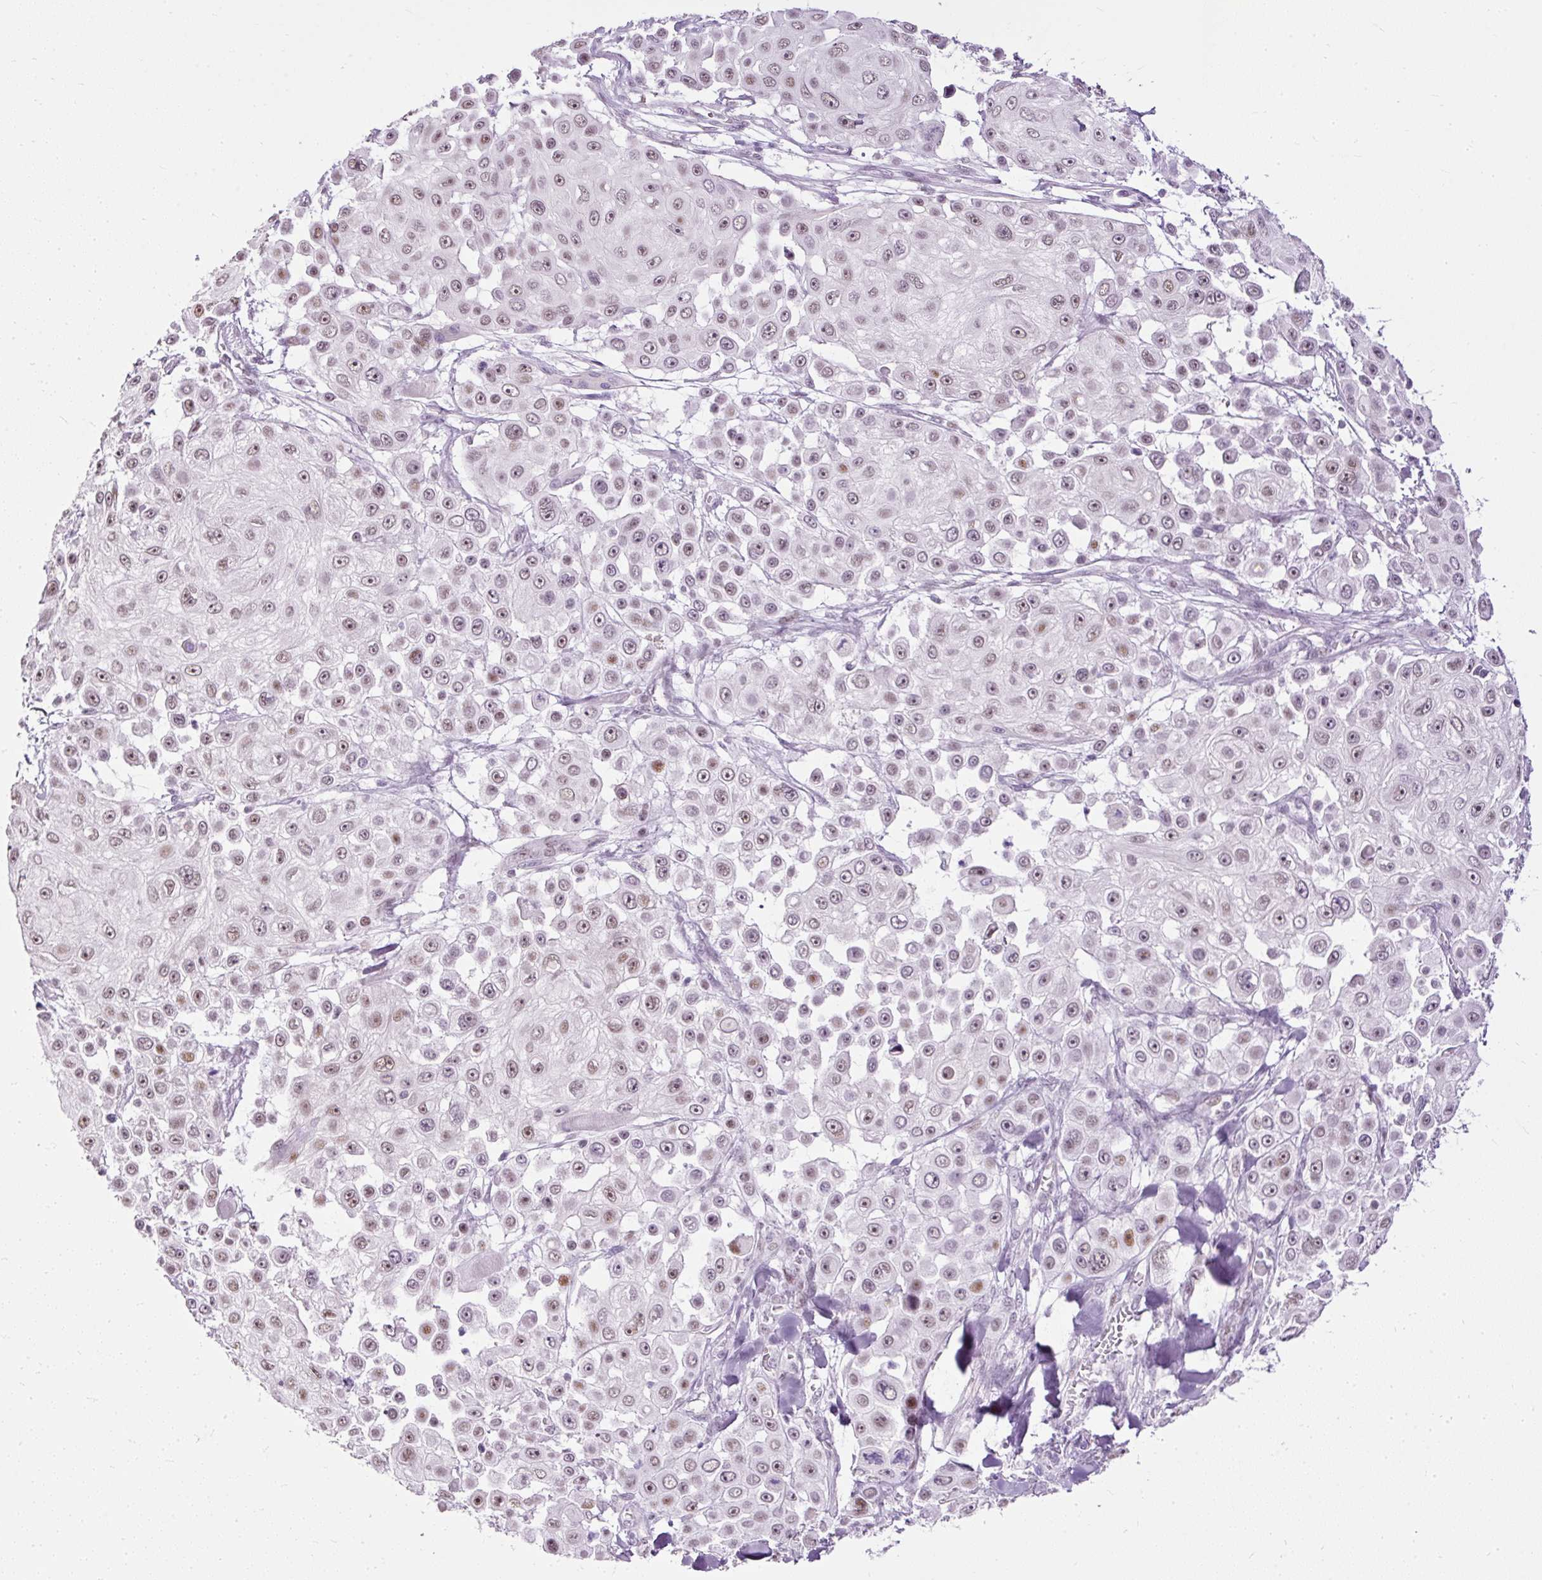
{"staining": {"intensity": "weak", "quantity": ">75%", "location": "nuclear"}, "tissue": "skin cancer", "cell_type": "Tumor cells", "image_type": "cancer", "snomed": [{"axis": "morphology", "description": "Squamous cell carcinoma, NOS"}, {"axis": "topography", "description": "Skin"}], "caption": "Immunohistochemistry (DAB) staining of squamous cell carcinoma (skin) shows weak nuclear protein expression in about >75% of tumor cells.", "gene": "PDE6B", "patient": {"sex": "male", "age": 67}}